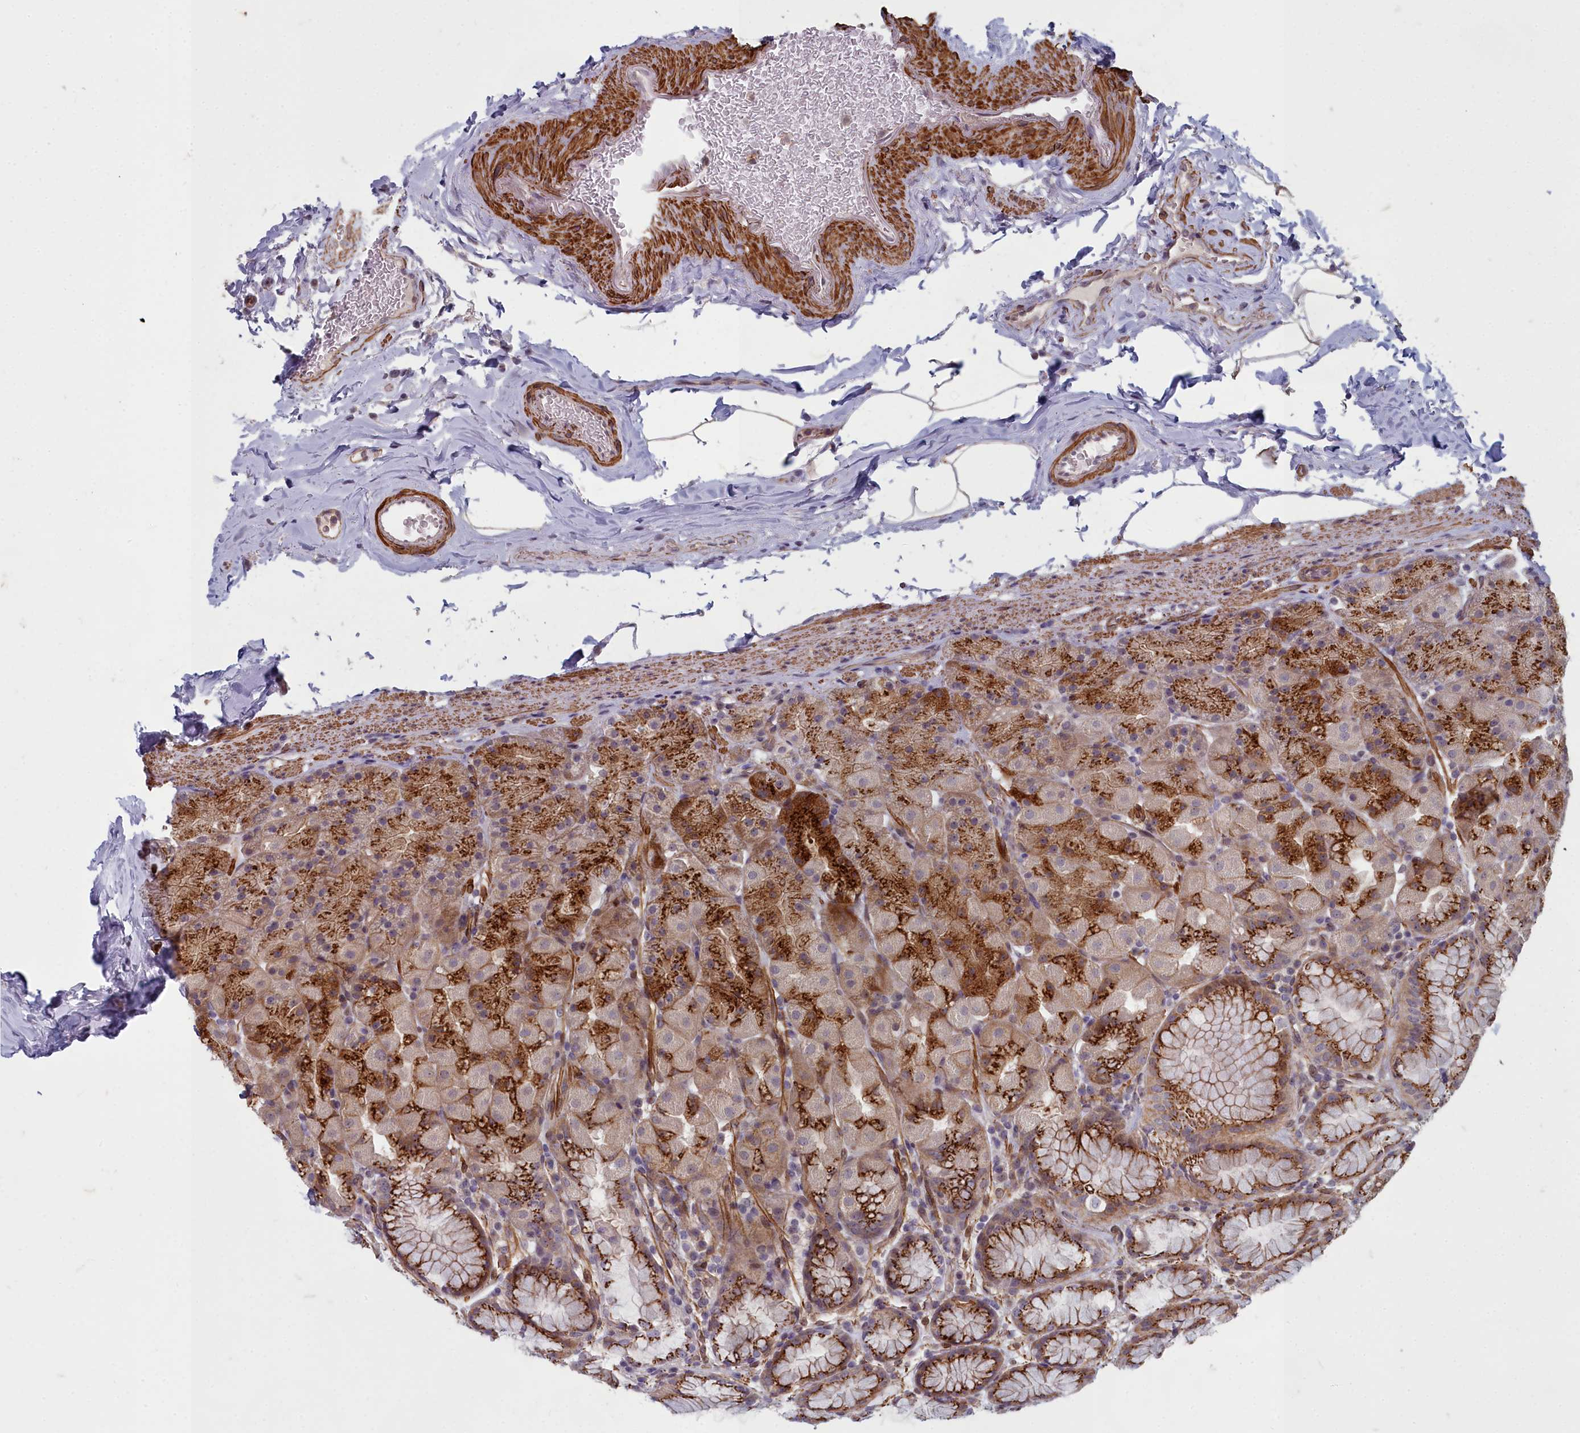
{"staining": {"intensity": "strong", "quantity": ">75%", "location": "cytoplasmic/membranous"}, "tissue": "stomach", "cell_type": "Glandular cells", "image_type": "normal", "snomed": [{"axis": "morphology", "description": "Normal tissue, NOS"}, {"axis": "topography", "description": "Stomach, upper"}, {"axis": "topography", "description": "Stomach, lower"}], "caption": "Glandular cells exhibit high levels of strong cytoplasmic/membranous staining in about >75% of cells in normal human stomach. The protein of interest is stained brown, and the nuclei are stained in blue (DAB (3,3'-diaminobenzidine) IHC with brightfield microscopy, high magnification).", "gene": "ZNF626", "patient": {"sex": "male", "age": 67}}